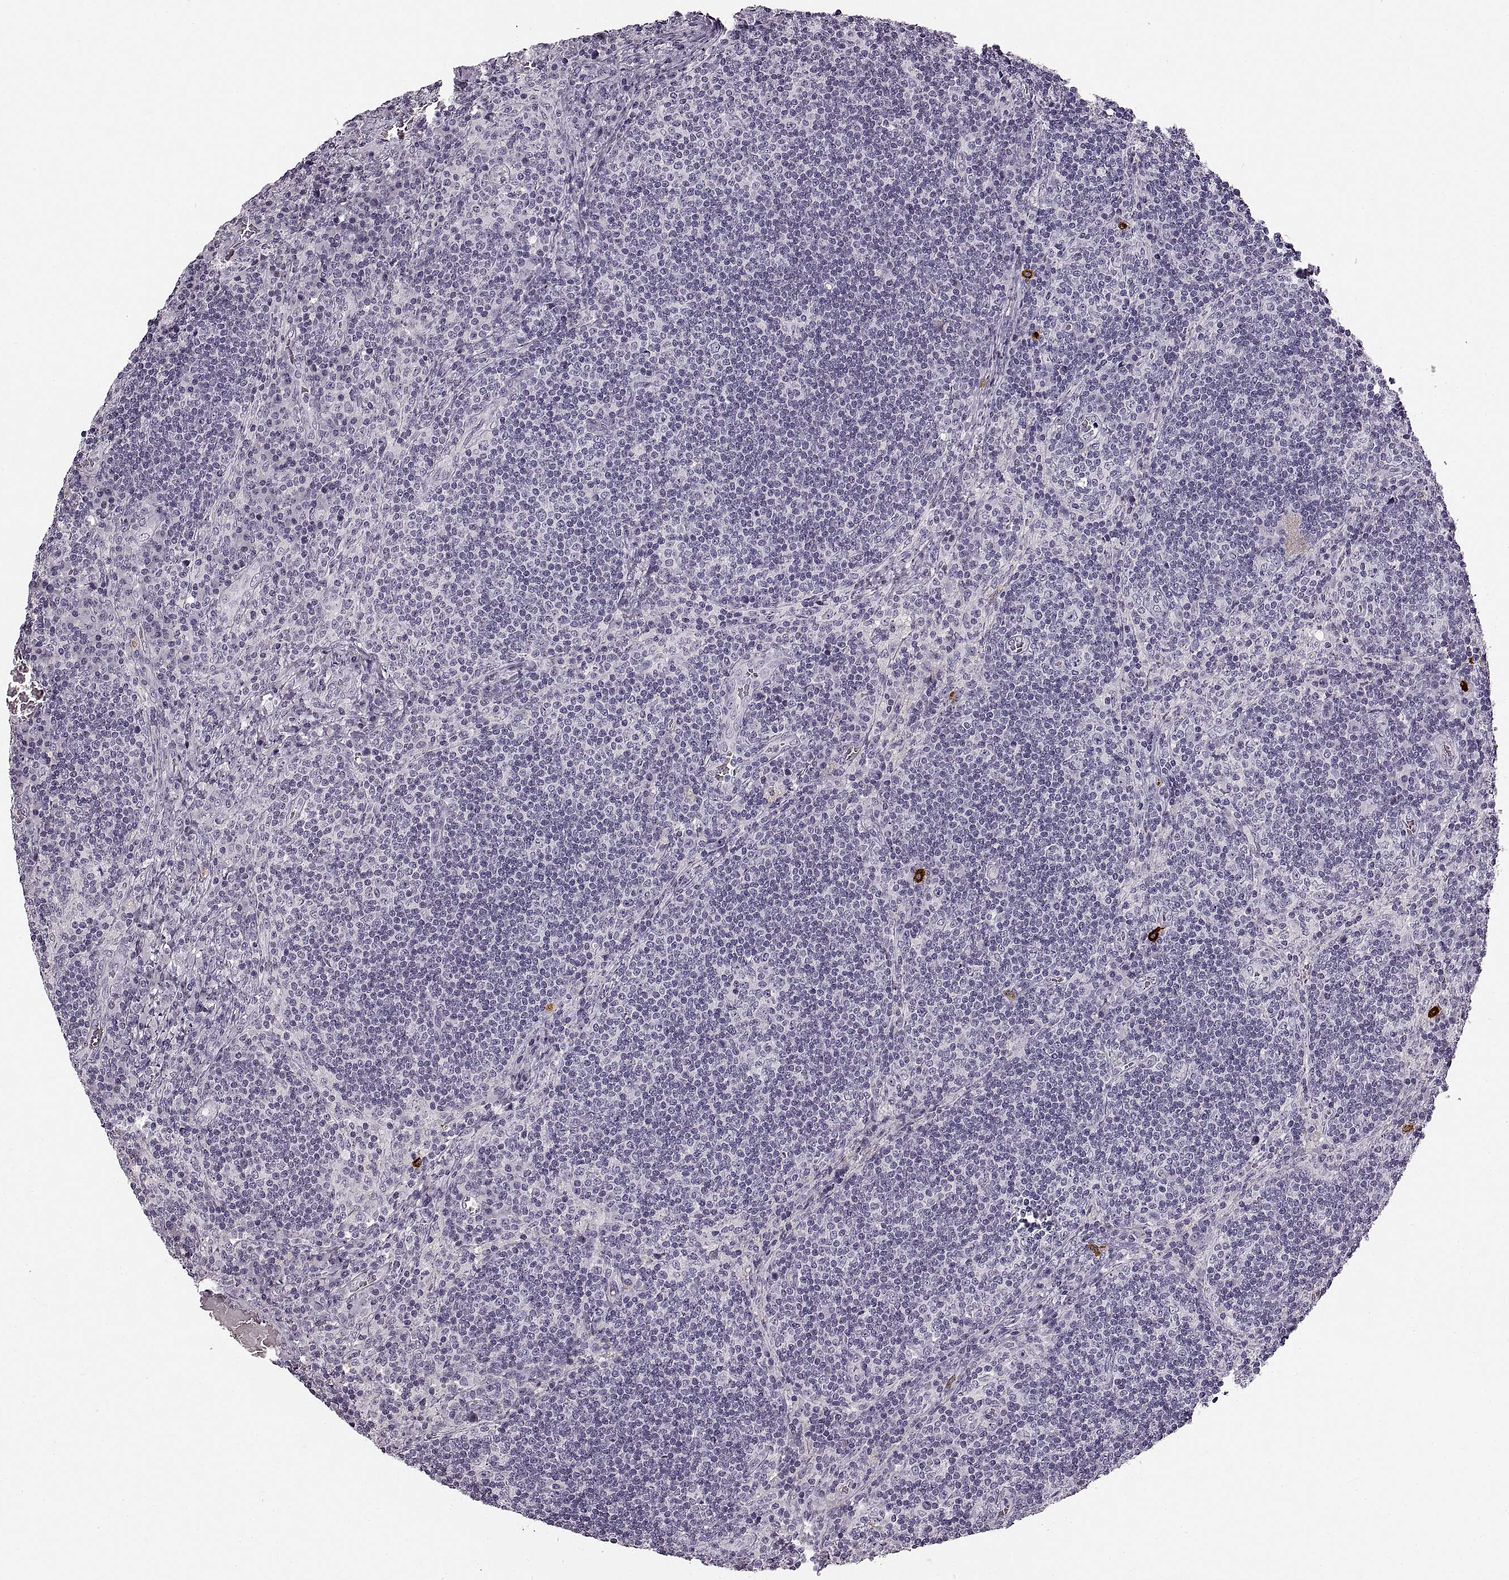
{"staining": {"intensity": "negative", "quantity": "none", "location": "none"}, "tissue": "lymph node", "cell_type": "Germinal center cells", "image_type": "normal", "snomed": [{"axis": "morphology", "description": "Normal tissue, NOS"}, {"axis": "topography", "description": "Lymph node"}], "caption": "Immunohistochemical staining of normal lymph node displays no significant expression in germinal center cells.", "gene": "CNTN1", "patient": {"sex": "male", "age": 63}}